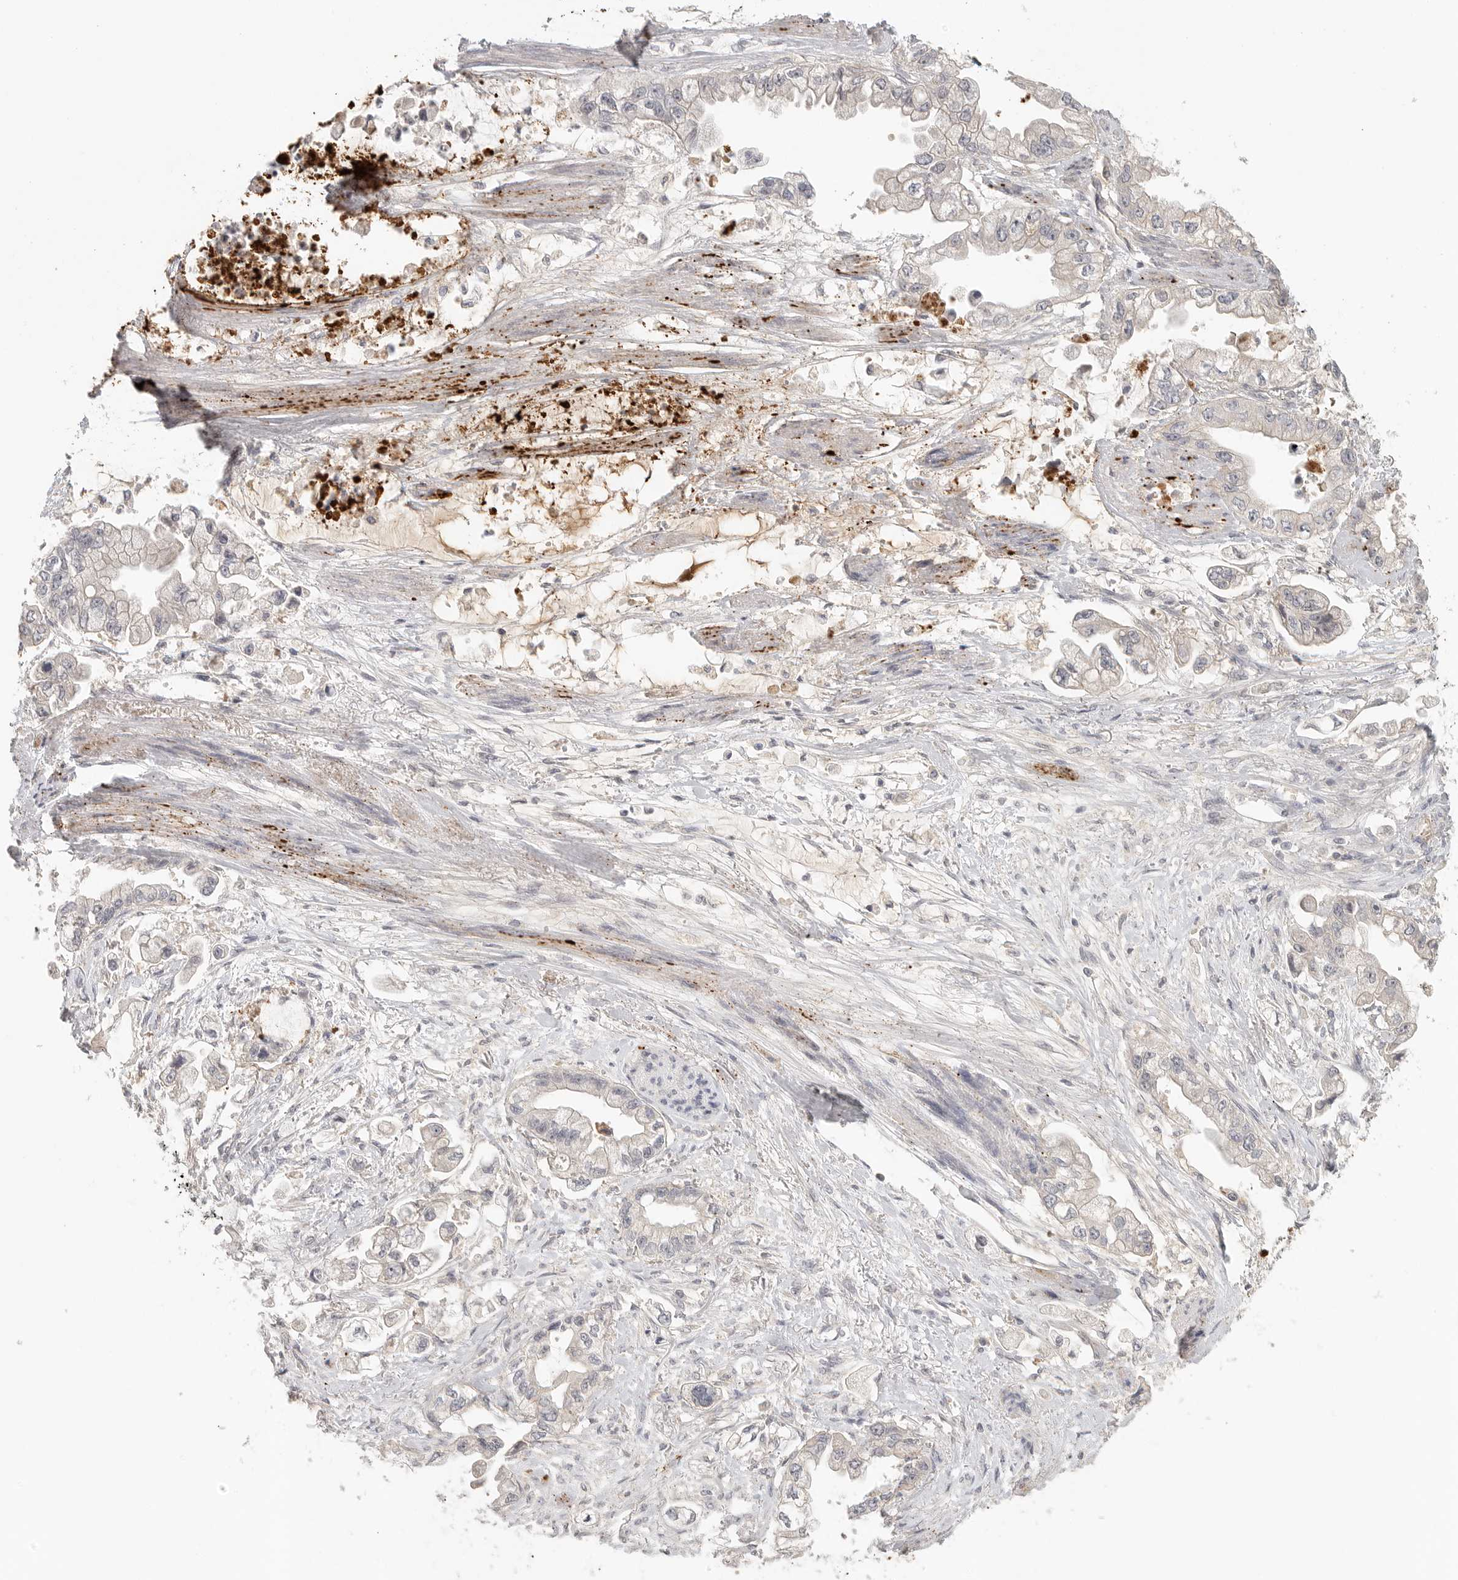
{"staining": {"intensity": "negative", "quantity": "none", "location": "none"}, "tissue": "stomach cancer", "cell_type": "Tumor cells", "image_type": "cancer", "snomed": [{"axis": "morphology", "description": "Adenocarcinoma, NOS"}, {"axis": "topography", "description": "Stomach"}], "caption": "IHC photomicrograph of human stomach adenocarcinoma stained for a protein (brown), which displays no expression in tumor cells.", "gene": "HDAC6", "patient": {"sex": "male", "age": 62}}